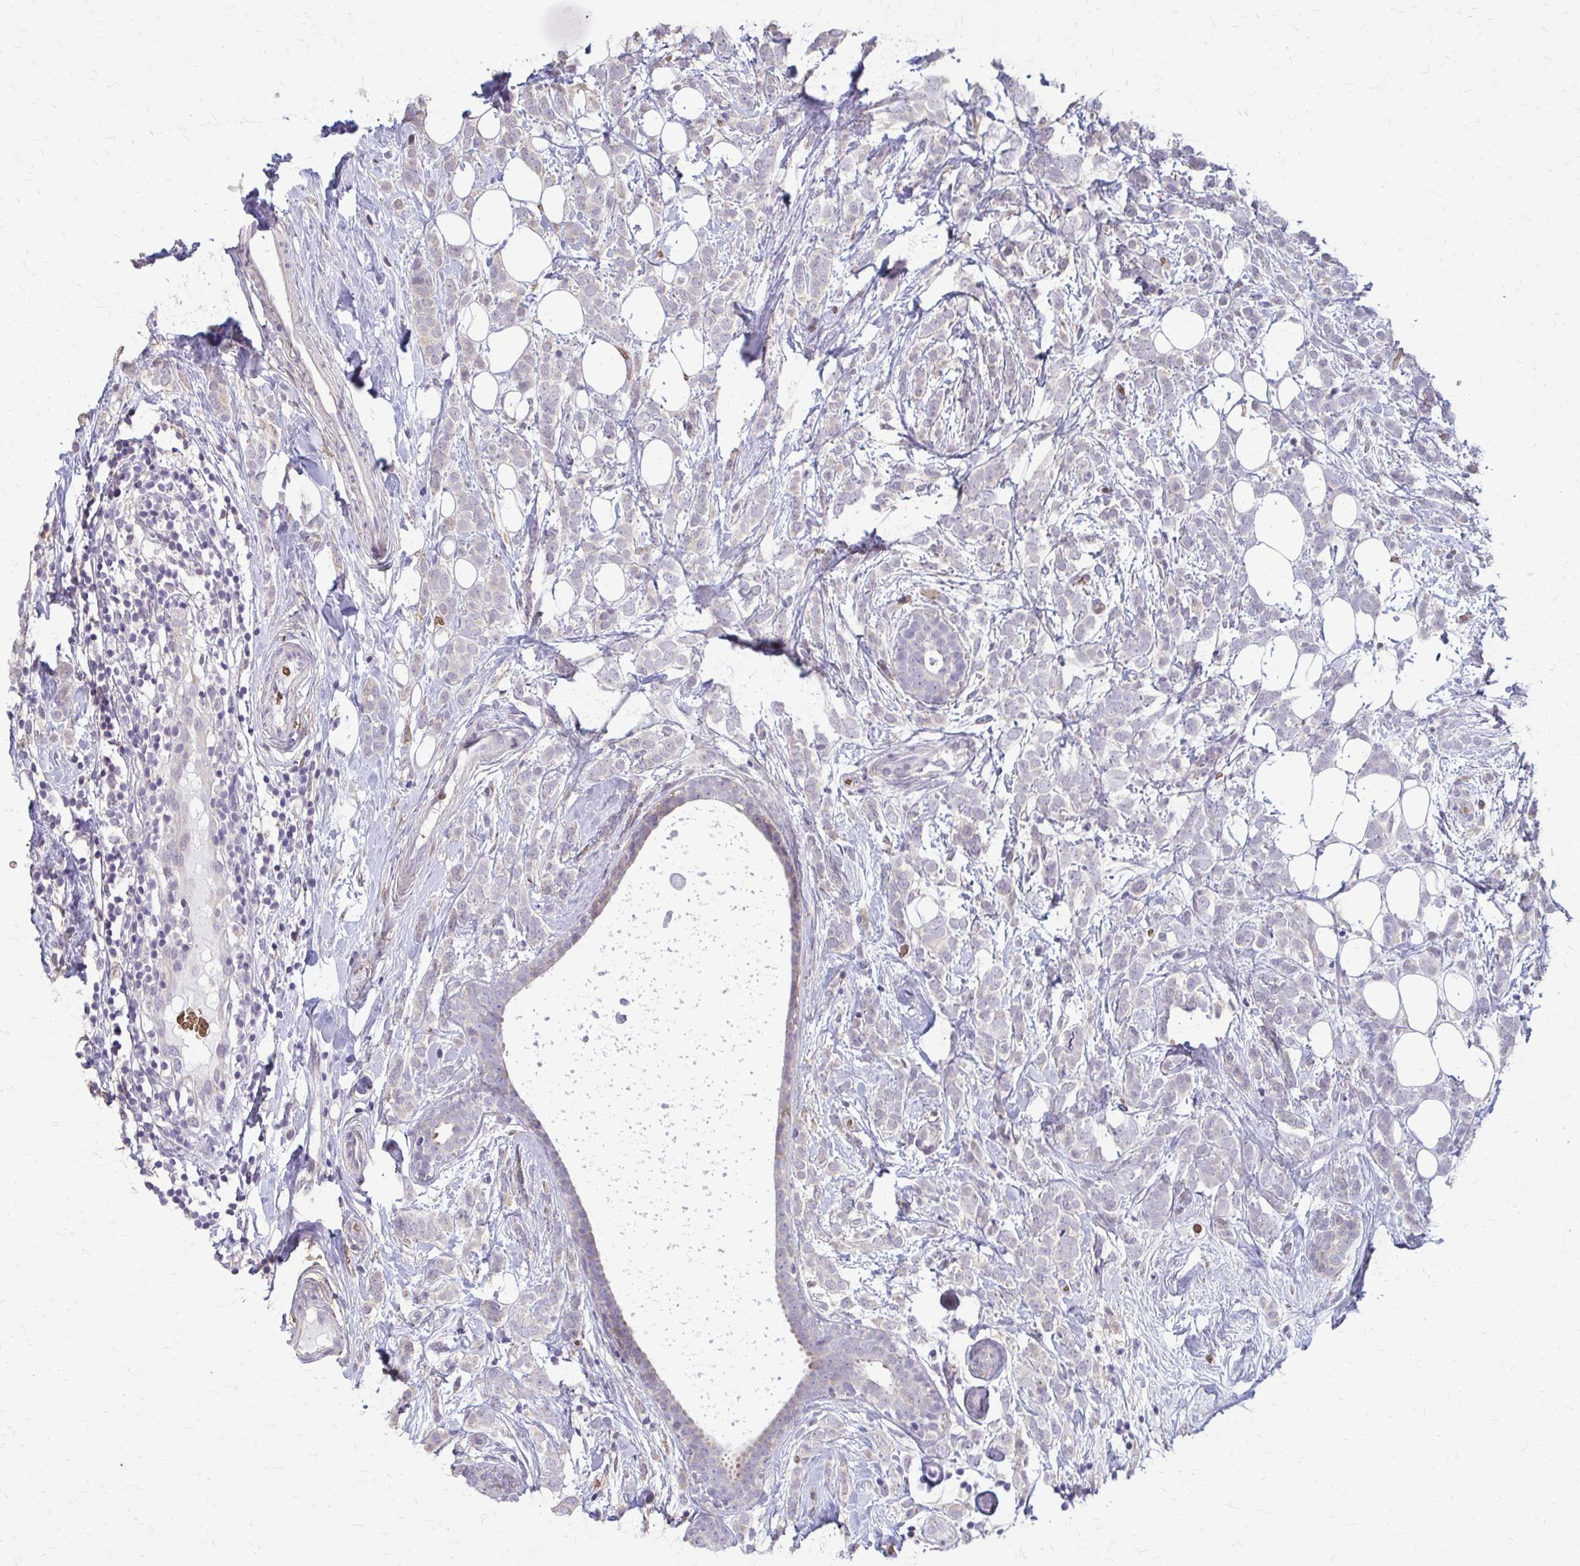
{"staining": {"intensity": "negative", "quantity": "none", "location": "none"}, "tissue": "breast cancer", "cell_type": "Tumor cells", "image_type": "cancer", "snomed": [{"axis": "morphology", "description": "Lobular carcinoma"}, {"axis": "topography", "description": "Breast"}], "caption": "A high-resolution photomicrograph shows immunohistochemistry staining of breast lobular carcinoma, which demonstrates no significant staining in tumor cells.", "gene": "ZNF34", "patient": {"sex": "female", "age": 49}}